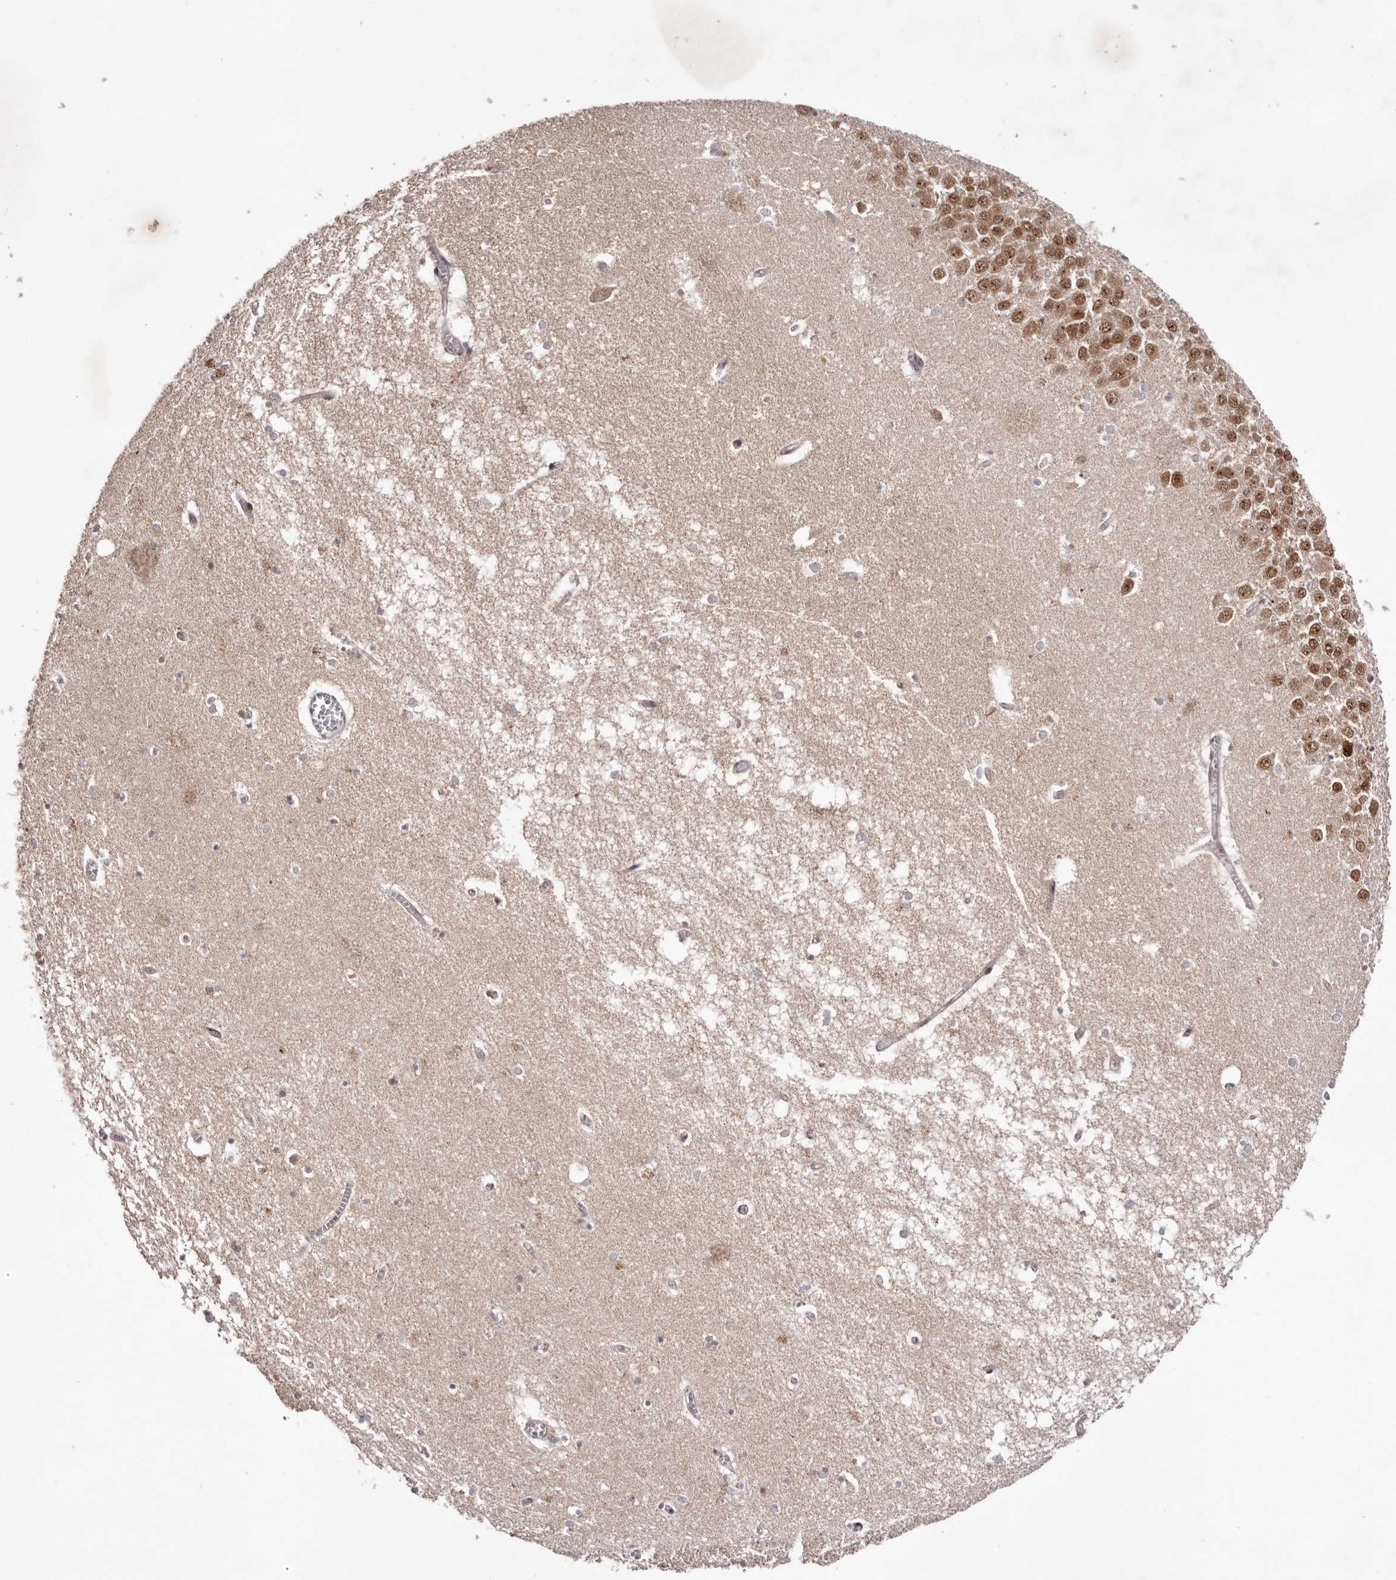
{"staining": {"intensity": "moderate", "quantity": "<25%", "location": "cytoplasmic/membranous,nuclear"}, "tissue": "hippocampus", "cell_type": "Glial cells", "image_type": "normal", "snomed": [{"axis": "morphology", "description": "Normal tissue, NOS"}, {"axis": "topography", "description": "Hippocampus"}], "caption": "The immunohistochemical stain labels moderate cytoplasmic/membranous,nuclear staining in glial cells of benign hippocampus.", "gene": "EGR3", "patient": {"sex": "male", "age": 70}}